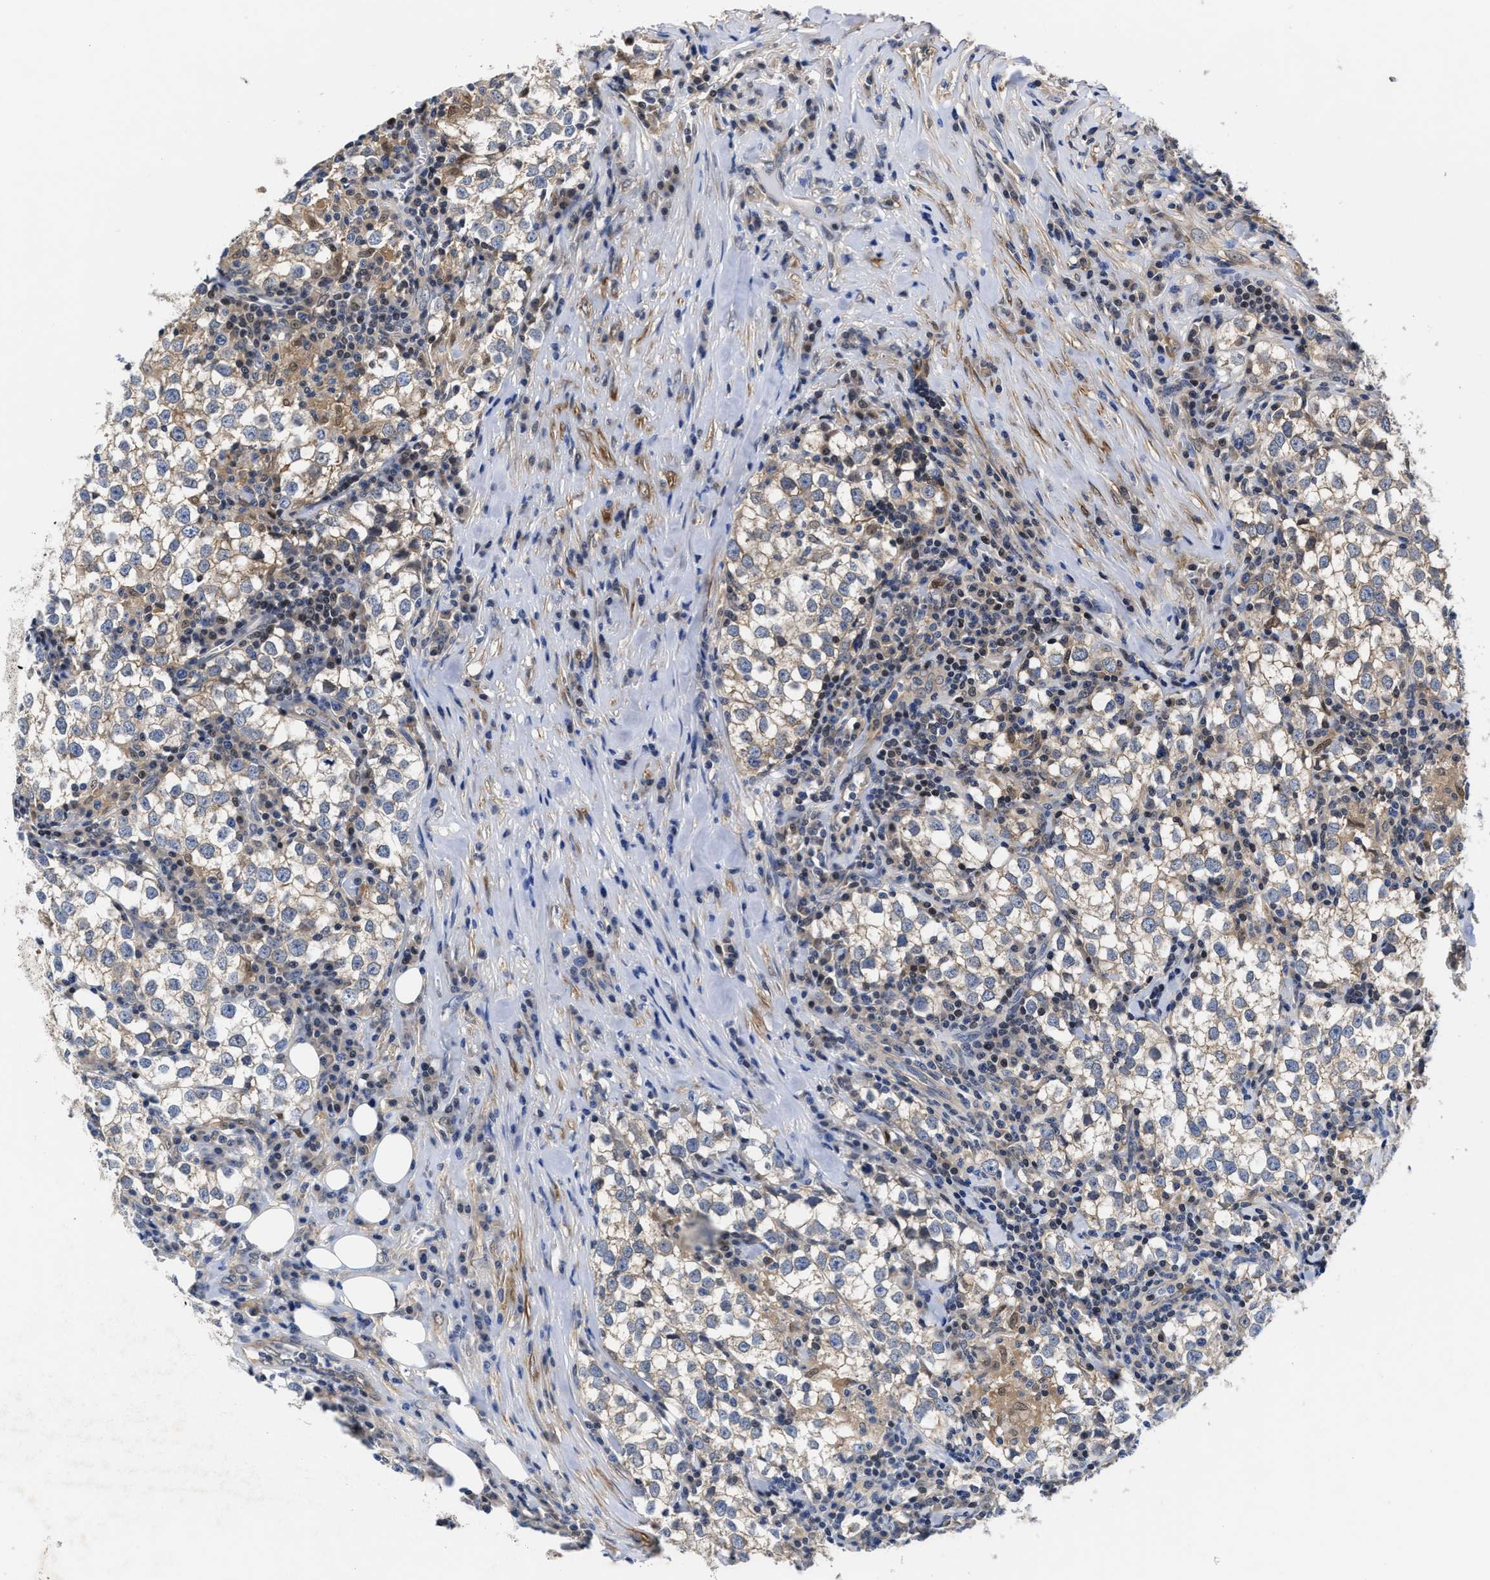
{"staining": {"intensity": "weak", "quantity": "25%-75%", "location": "cytoplasmic/membranous"}, "tissue": "testis cancer", "cell_type": "Tumor cells", "image_type": "cancer", "snomed": [{"axis": "morphology", "description": "Seminoma, NOS"}, {"axis": "morphology", "description": "Carcinoma, Embryonal, NOS"}, {"axis": "topography", "description": "Testis"}], "caption": "Immunohistochemical staining of embryonal carcinoma (testis) reveals low levels of weak cytoplasmic/membranous protein expression in about 25%-75% of tumor cells. (DAB = brown stain, brightfield microscopy at high magnification).", "gene": "KIF12", "patient": {"sex": "male", "age": 36}}